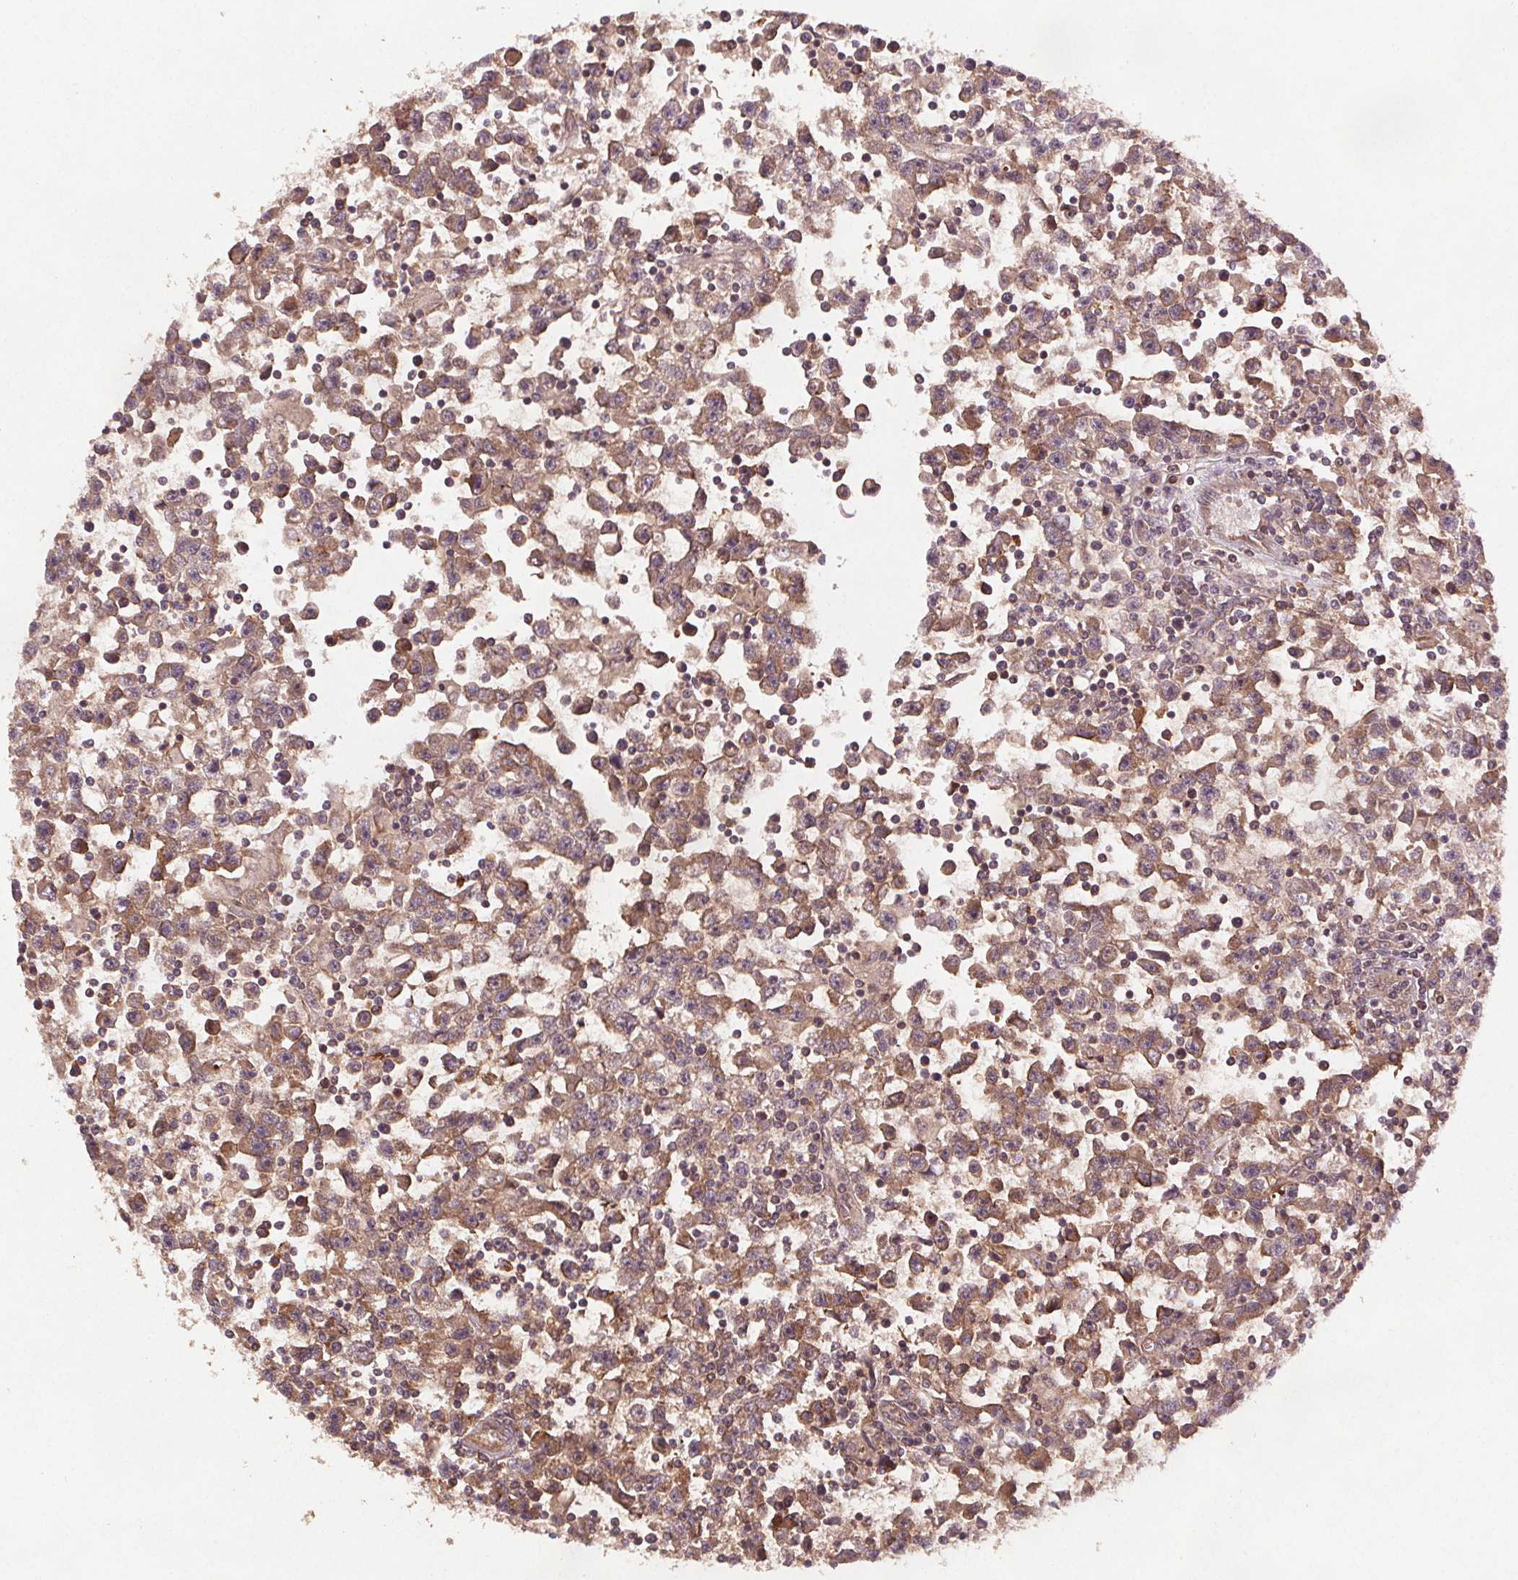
{"staining": {"intensity": "weak", "quantity": ">75%", "location": "cytoplasmic/membranous"}, "tissue": "testis cancer", "cell_type": "Tumor cells", "image_type": "cancer", "snomed": [{"axis": "morphology", "description": "Seminoma, NOS"}, {"axis": "topography", "description": "Testis"}], "caption": "Human testis seminoma stained for a protein (brown) shows weak cytoplasmic/membranous positive staining in approximately >75% of tumor cells.", "gene": "SEC14L2", "patient": {"sex": "male", "age": 31}}